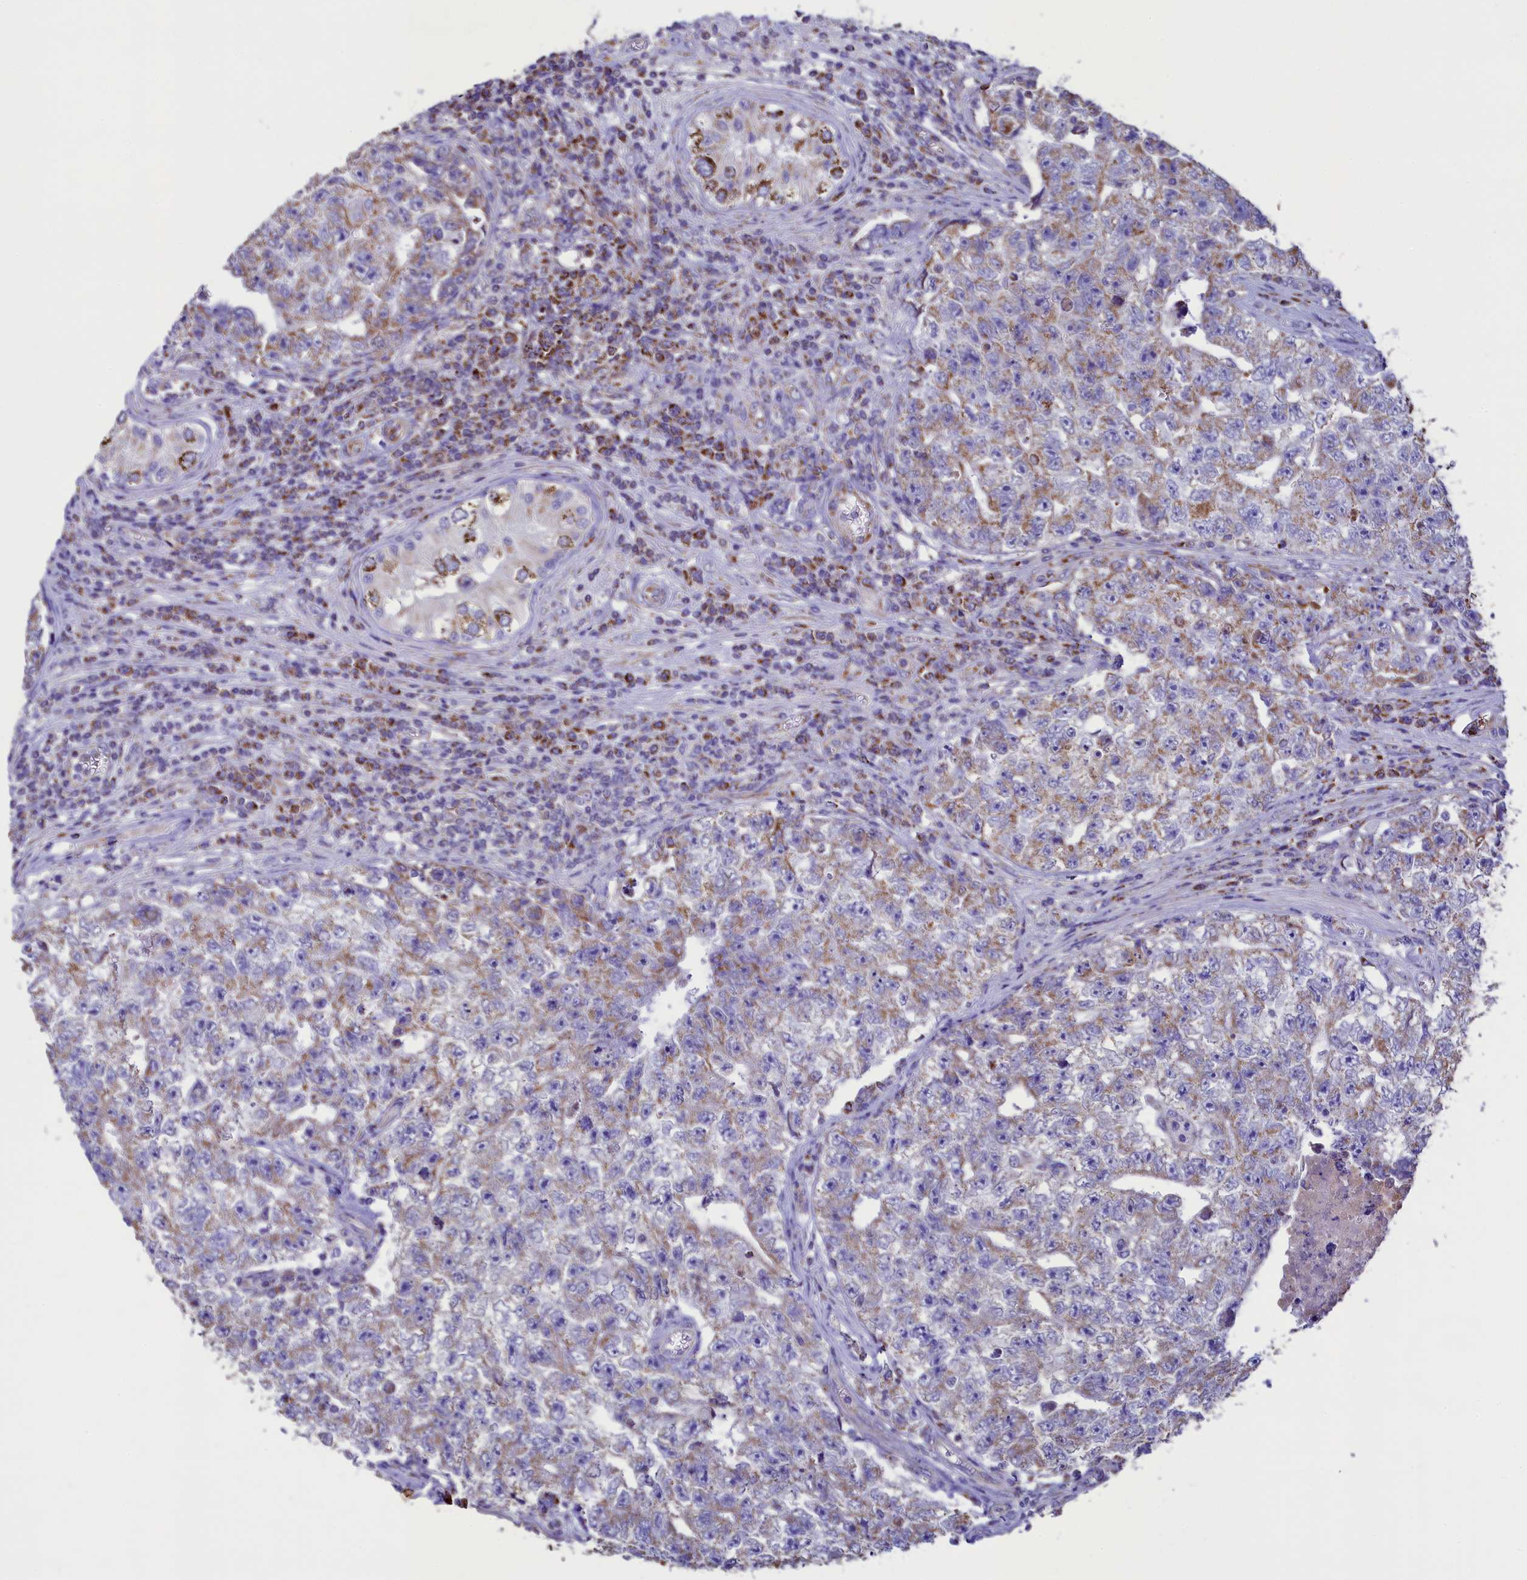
{"staining": {"intensity": "weak", "quantity": "<25%", "location": "cytoplasmic/membranous"}, "tissue": "testis cancer", "cell_type": "Tumor cells", "image_type": "cancer", "snomed": [{"axis": "morphology", "description": "Carcinoma, Embryonal, NOS"}, {"axis": "topography", "description": "Testis"}], "caption": "The micrograph shows no staining of tumor cells in testis cancer (embryonal carcinoma). The staining was performed using DAB (3,3'-diaminobenzidine) to visualize the protein expression in brown, while the nuclei were stained in blue with hematoxylin (Magnification: 20x).", "gene": "IDH3A", "patient": {"sex": "male", "age": 17}}